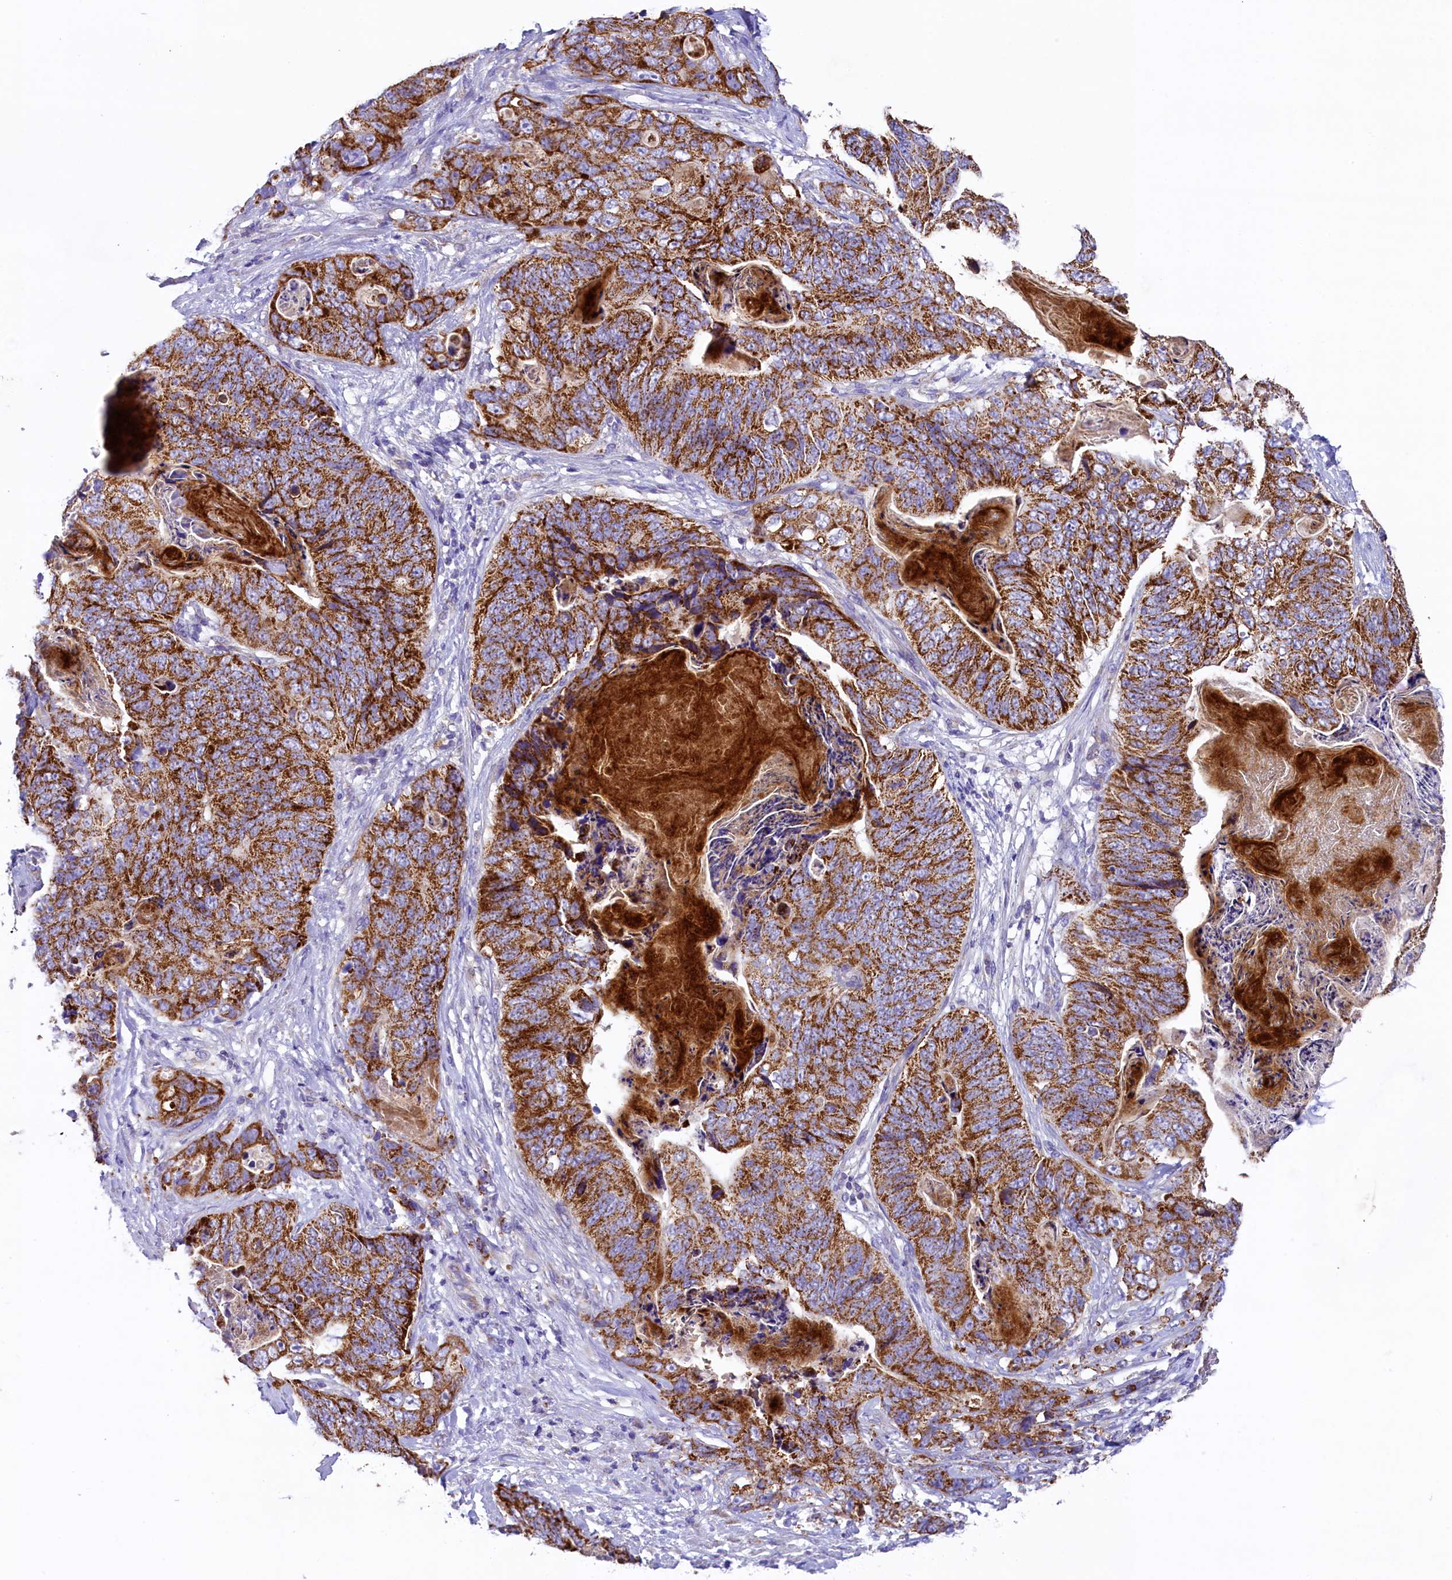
{"staining": {"intensity": "strong", "quantity": ">75%", "location": "cytoplasmic/membranous"}, "tissue": "stomach cancer", "cell_type": "Tumor cells", "image_type": "cancer", "snomed": [{"axis": "morphology", "description": "Normal tissue, NOS"}, {"axis": "morphology", "description": "Adenocarcinoma, NOS"}, {"axis": "topography", "description": "Stomach"}], "caption": "Protein staining of adenocarcinoma (stomach) tissue reveals strong cytoplasmic/membranous positivity in about >75% of tumor cells.", "gene": "PMPCB", "patient": {"sex": "female", "age": 89}}